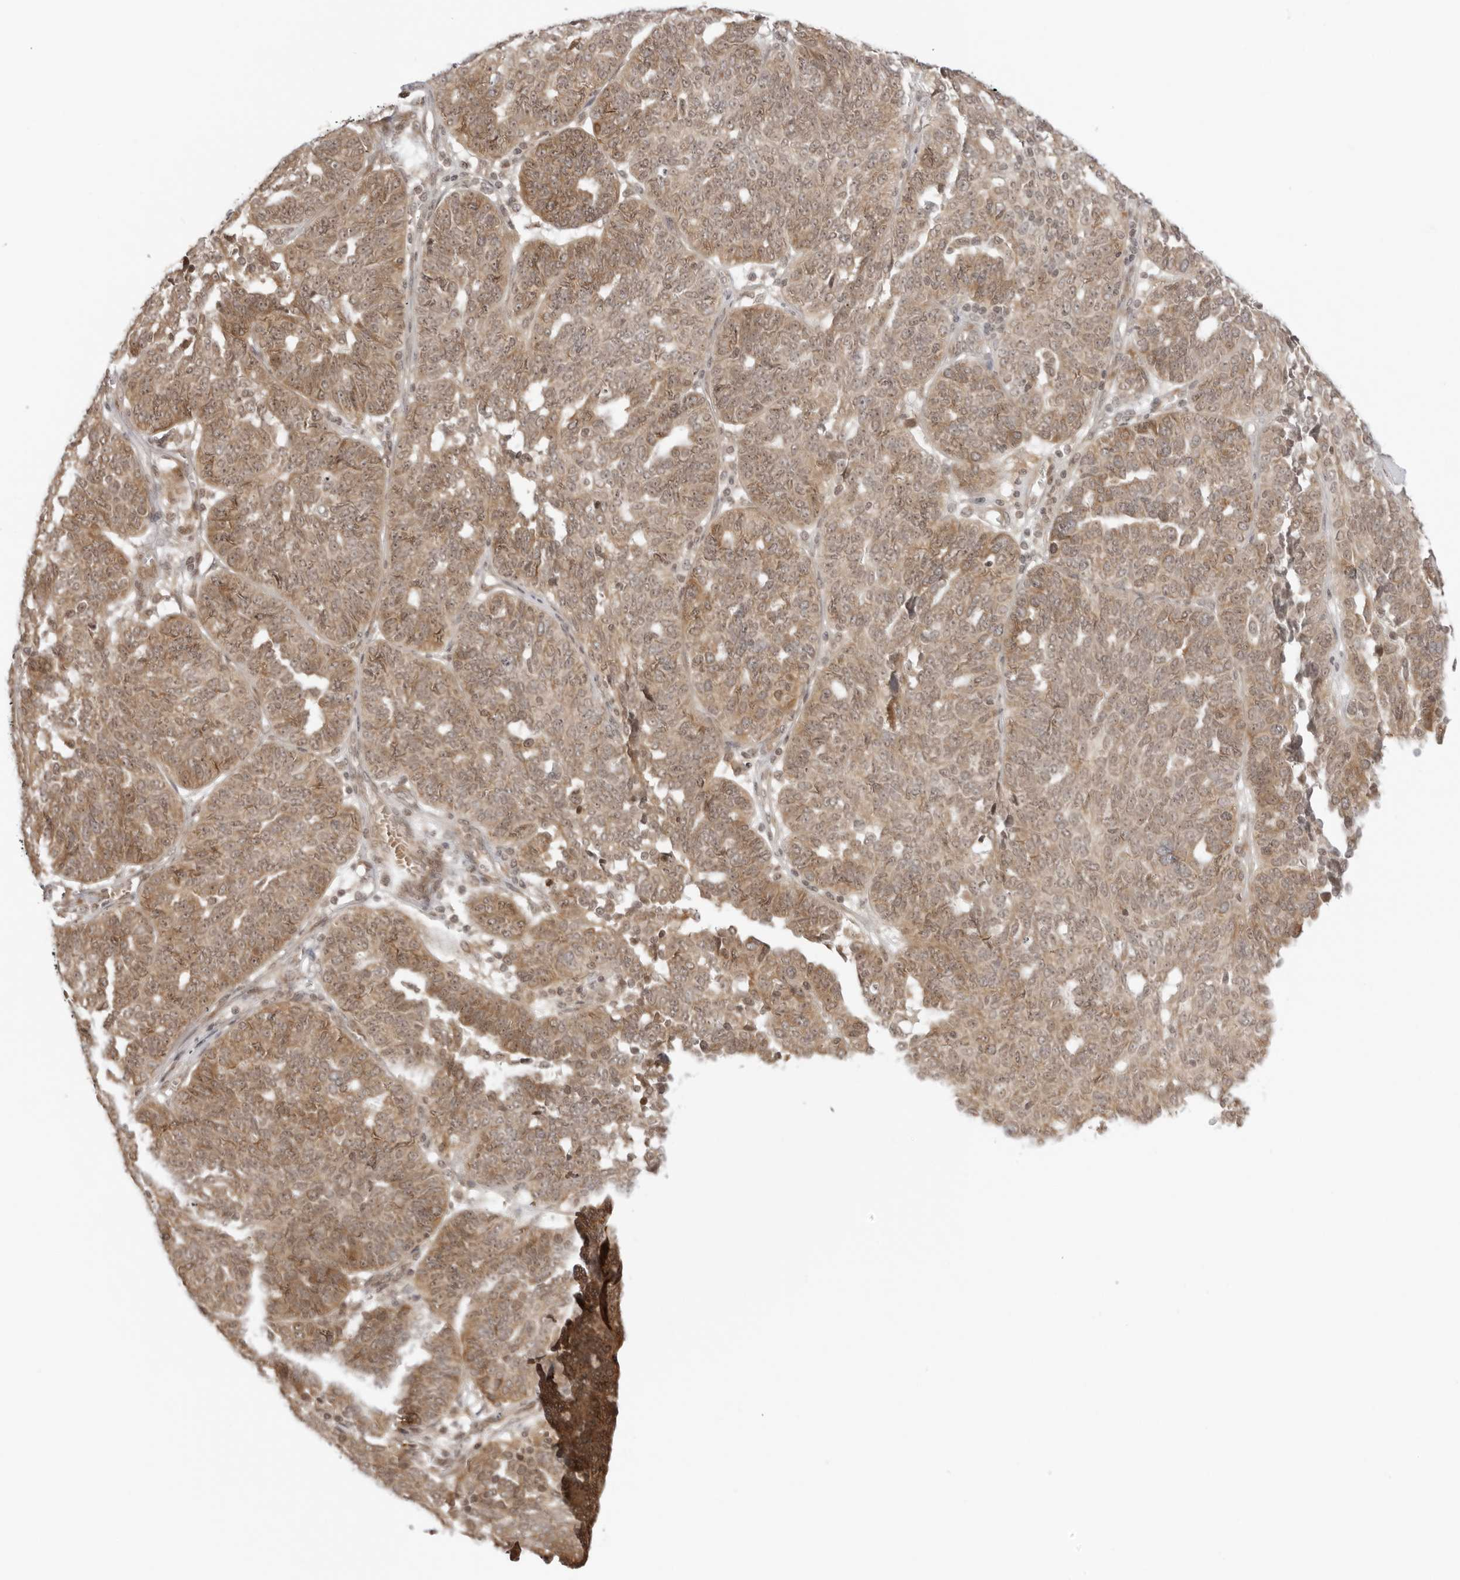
{"staining": {"intensity": "moderate", "quantity": ">75%", "location": "cytoplasmic/membranous"}, "tissue": "ovarian cancer", "cell_type": "Tumor cells", "image_type": "cancer", "snomed": [{"axis": "morphology", "description": "Cystadenocarcinoma, serous, NOS"}, {"axis": "topography", "description": "Ovary"}], "caption": "A micrograph of ovarian cancer stained for a protein displays moderate cytoplasmic/membranous brown staining in tumor cells.", "gene": "PRRC2C", "patient": {"sex": "female", "age": 59}}